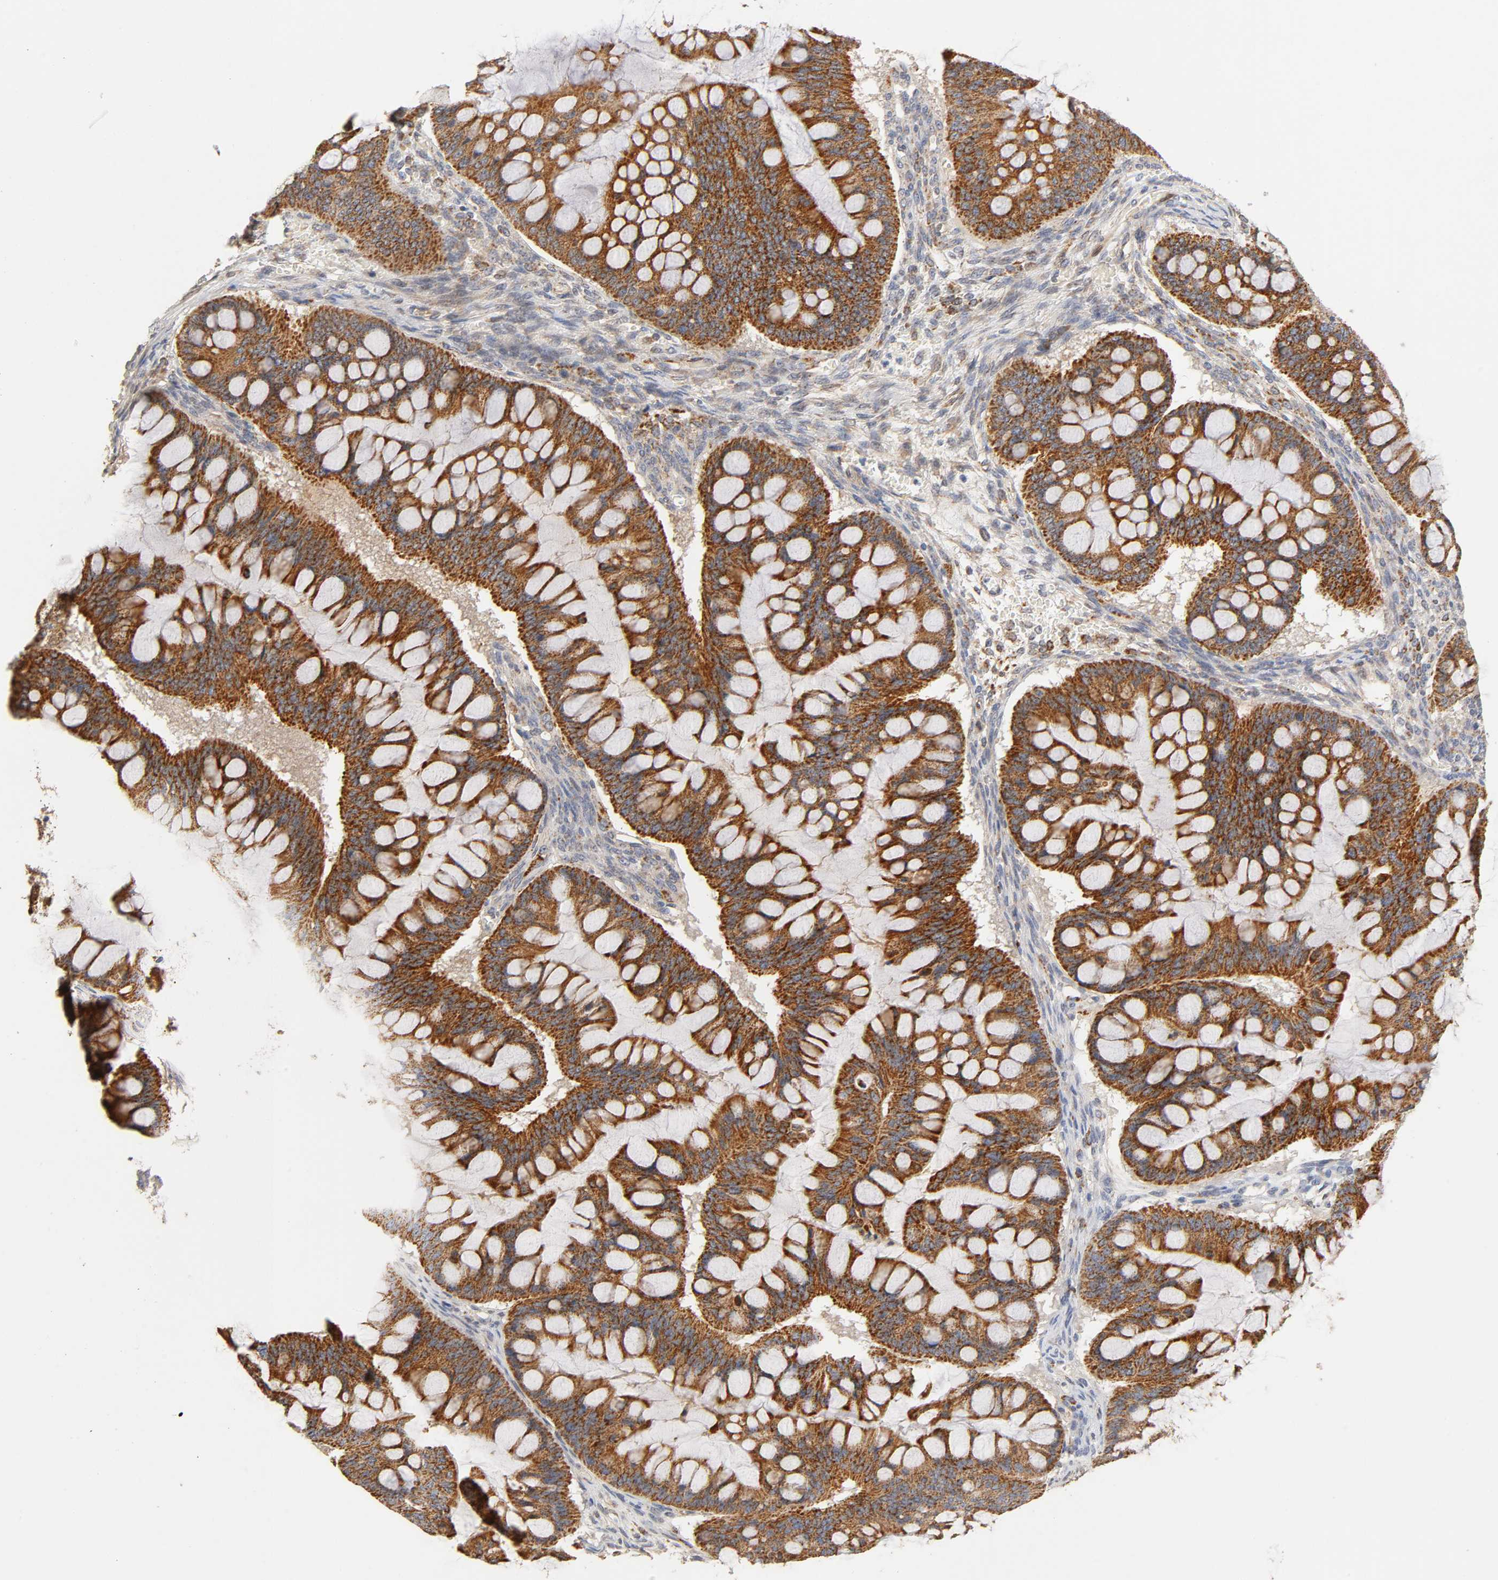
{"staining": {"intensity": "strong", "quantity": ">75%", "location": "cytoplasmic/membranous"}, "tissue": "ovarian cancer", "cell_type": "Tumor cells", "image_type": "cancer", "snomed": [{"axis": "morphology", "description": "Cystadenocarcinoma, mucinous, NOS"}, {"axis": "topography", "description": "Ovary"}], "caption": "A micrograph showing strong cytoplasmic/membranous staining in about >75% of tumor cells in ovarian cancer (mucinous cystadenocarcinoma), as visualized by brown immunohistochemical staining.", "gene": "ISG15", "patient": {"sex": "female", "age": 73}}